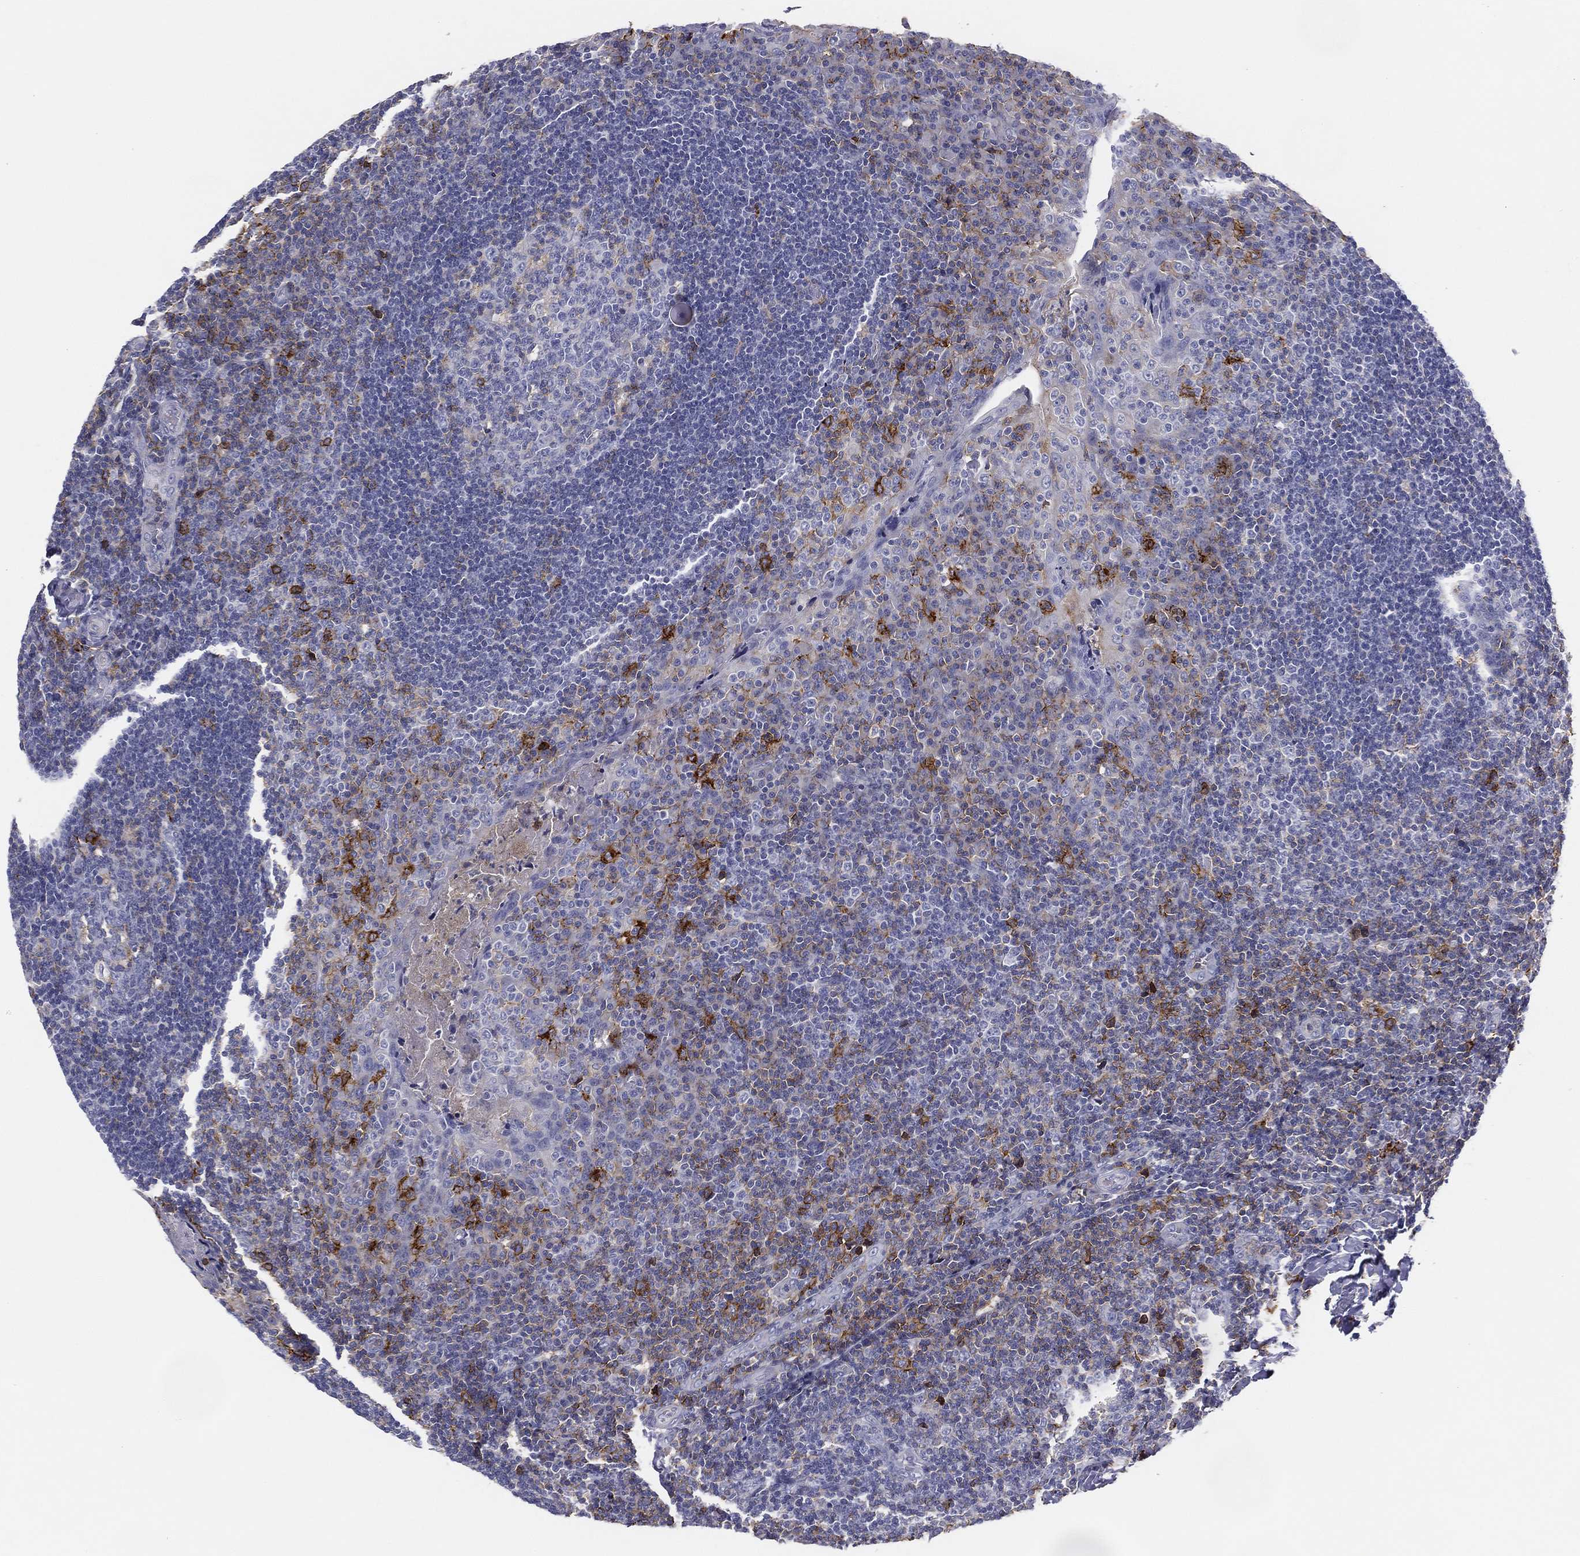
{"staining": {"intensity": "negative", "quantity": "none", "location": "none"}, "tissue": "tonsil", "cell_type": "Germinal center cells", "image_type": "normal", "snomed": [{"axis": "morphology", "description": "Normal tissue, NOS"}, {"axis": "topography", "description": "Tonsil"}], "caption": "IHC of unremarkable human tonsil exhibits no positivity in germinal center cells. (DAB (3,3'-diaminobenzidine) immunohistochemistry (IHC) with hematoxylin counter stain).", "gene": "SELPLG", "patient": {"sex": "male", "age": 17}}